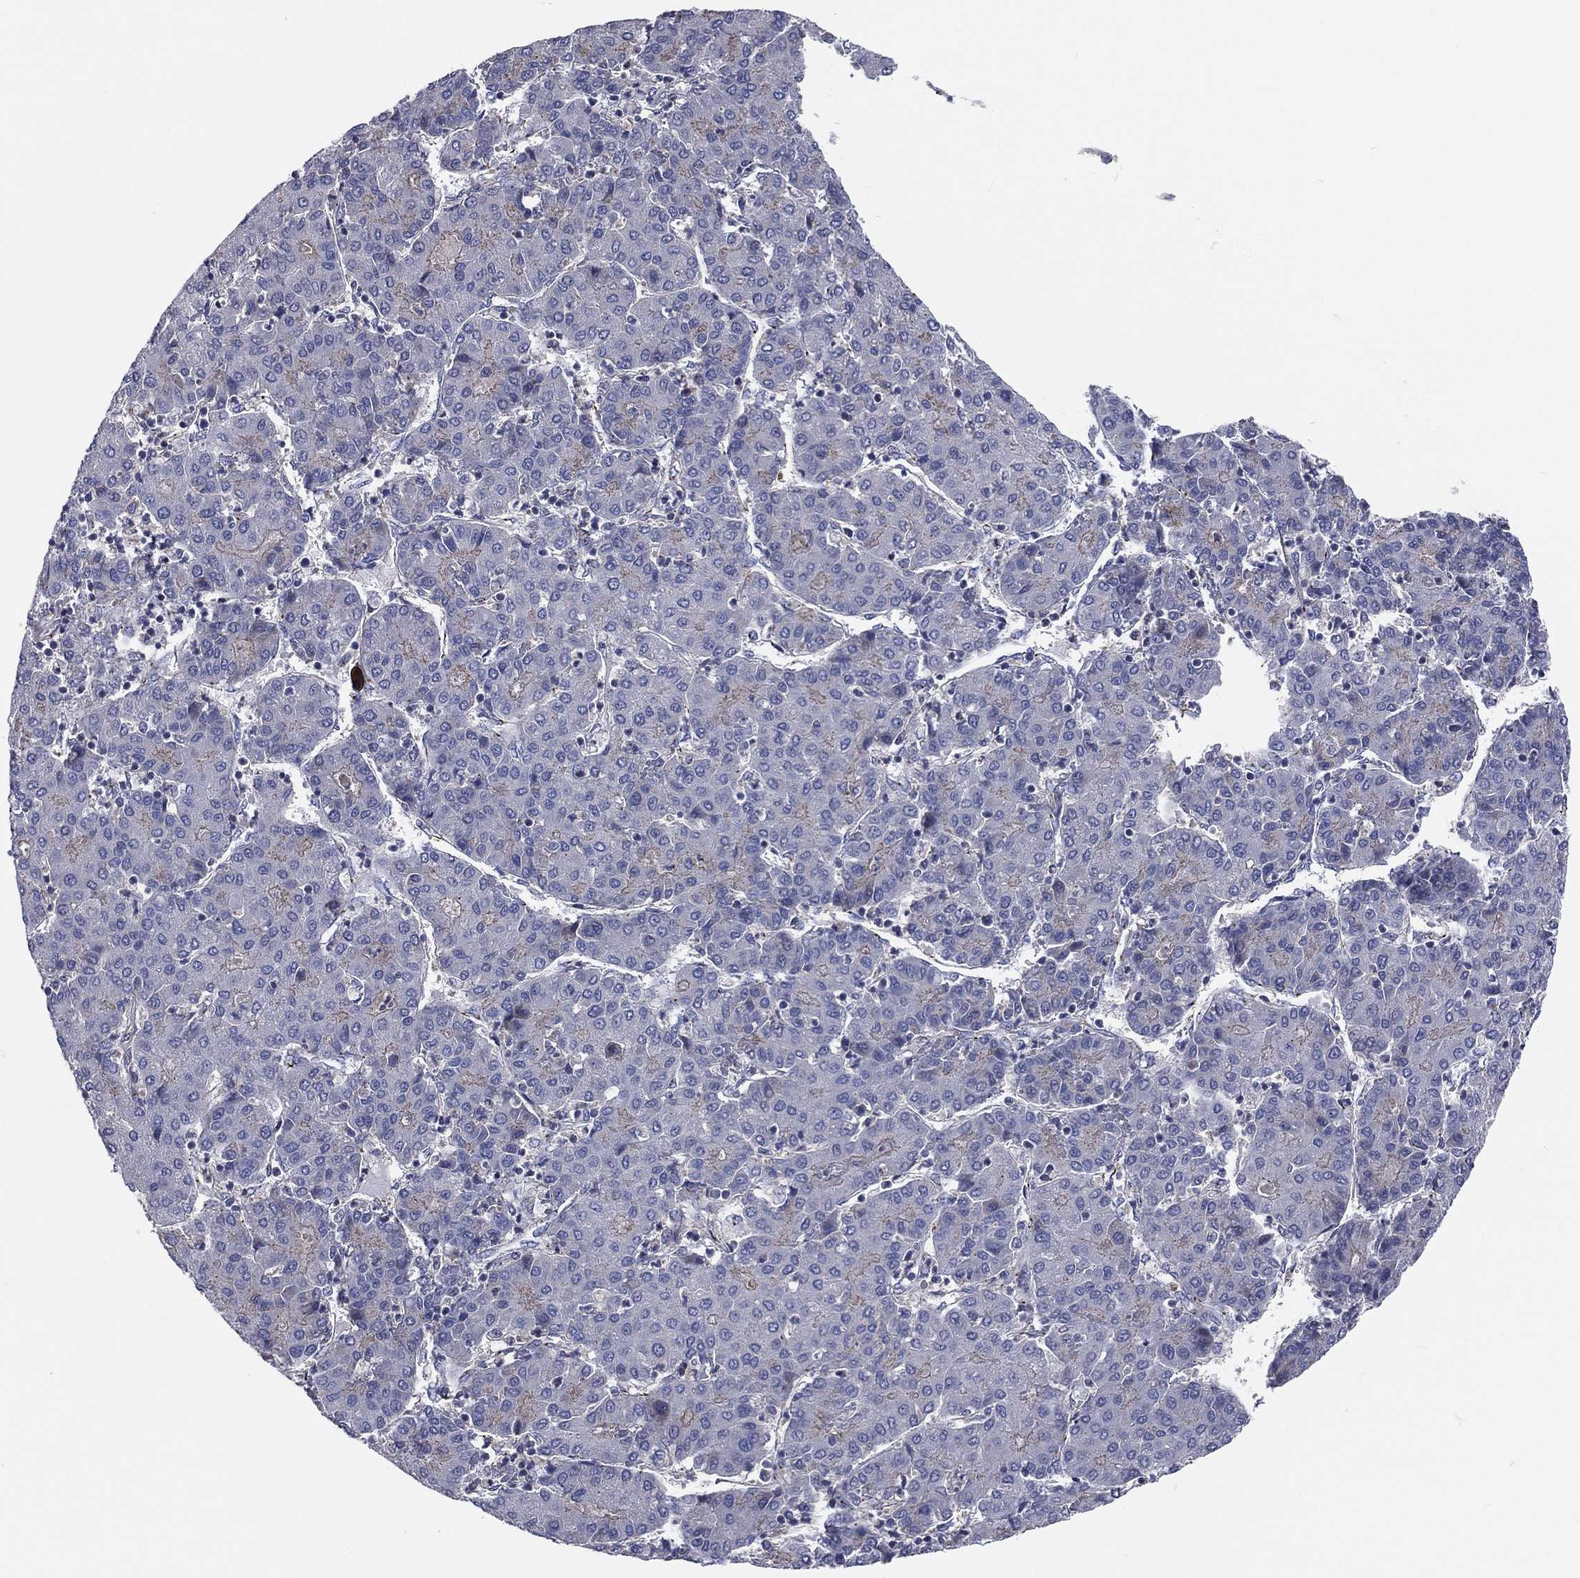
{"staining": {"intensity": "weak", "quantity": "<25%", "location": "cytoplasmic/membranous"}, "tissue": "liver cancer", "cell_type": "Tumor cells", "image_type": "cancer", "snomed": [{"axis": "morphology", "description": "Carcinoma, Hepatocellular, NOS"}, {"axis": "topography", "description": "Liver"}], "caption": "DAB (3,3'-diaminobenzidine) immunohistochemical staining of hepatocellular carcinoma (liver) displays no significant expression in tumor cells.", "gene": "CROCC", "patient": {"sex": "male", "age": 65}}